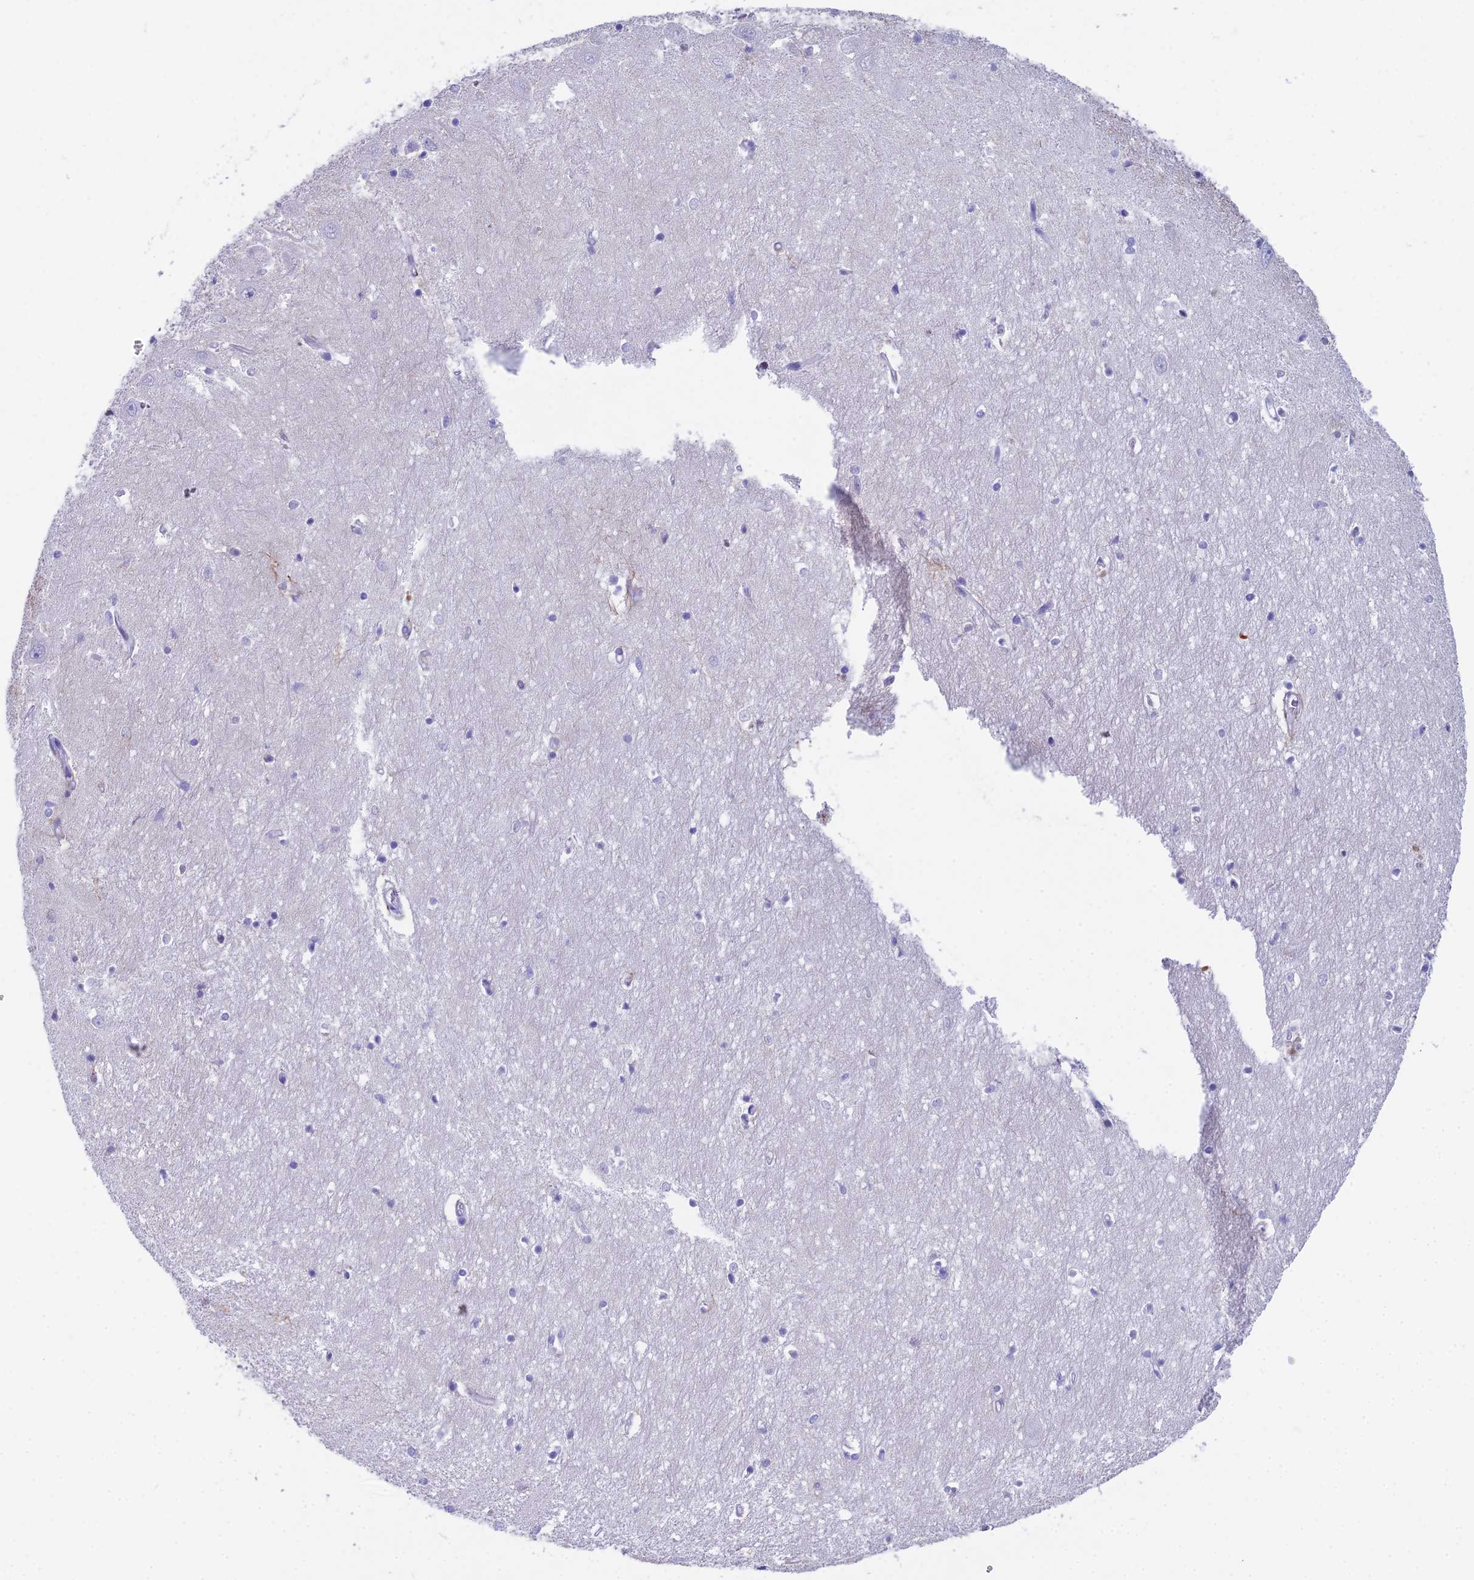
{"staining": {"intensity": "negative", "quantity": "none", "location": "none"}, "tissue": "hippocampus", "cell_type": "Glial cells", "image_type": "normal", "snomed": [{"axis": "morphology", "description": "Normal tissue, NOS"}, {"axis": "topography", "description": "Hippocampus"}], "caption": "An IHC micrograph of benign hippocampus is shown. There is no staining in glial cells of hippocampus.", "gene": "CC2D2A", "patient": {"sex": "female", "age": 64}}